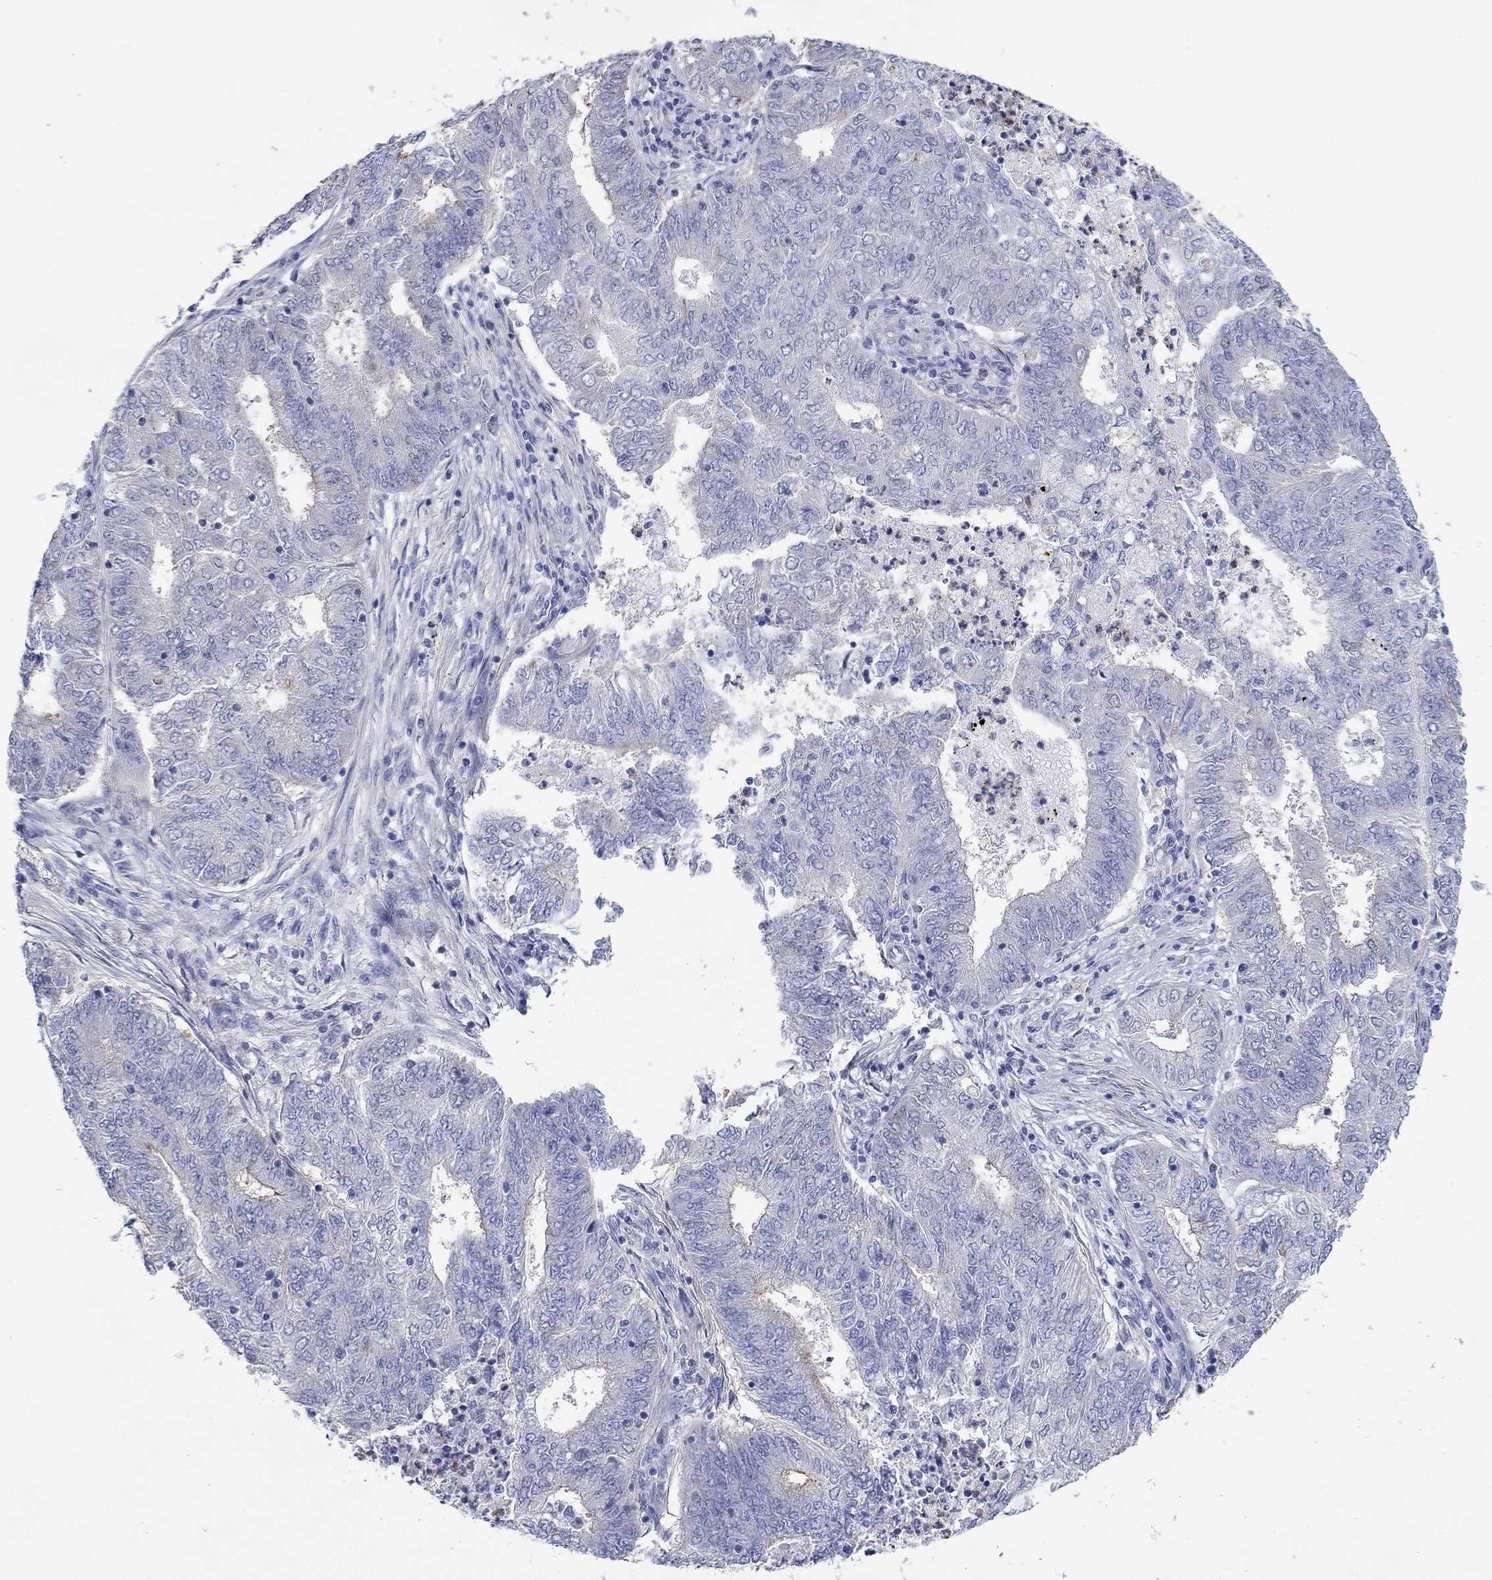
{"staining": {"intensity": "weak", "quantity": "<25%", "location": "cytoplasmic/membranous"}, "tissue": "endometrial cancer", "cell_type": "Tumor cells", "image_type": "cancer", "snomed": [{"axis": "morphology", "description": "Adenocarcinoma, NOS"}, {"axis": "topography", "description": "Endometrium"}], "caption": "IHC of adenocarcinoma (endometrial) displays no positivity in tumor cells.", "gene": "TPRN", "patient": {"sex": "female", "age": 62}}